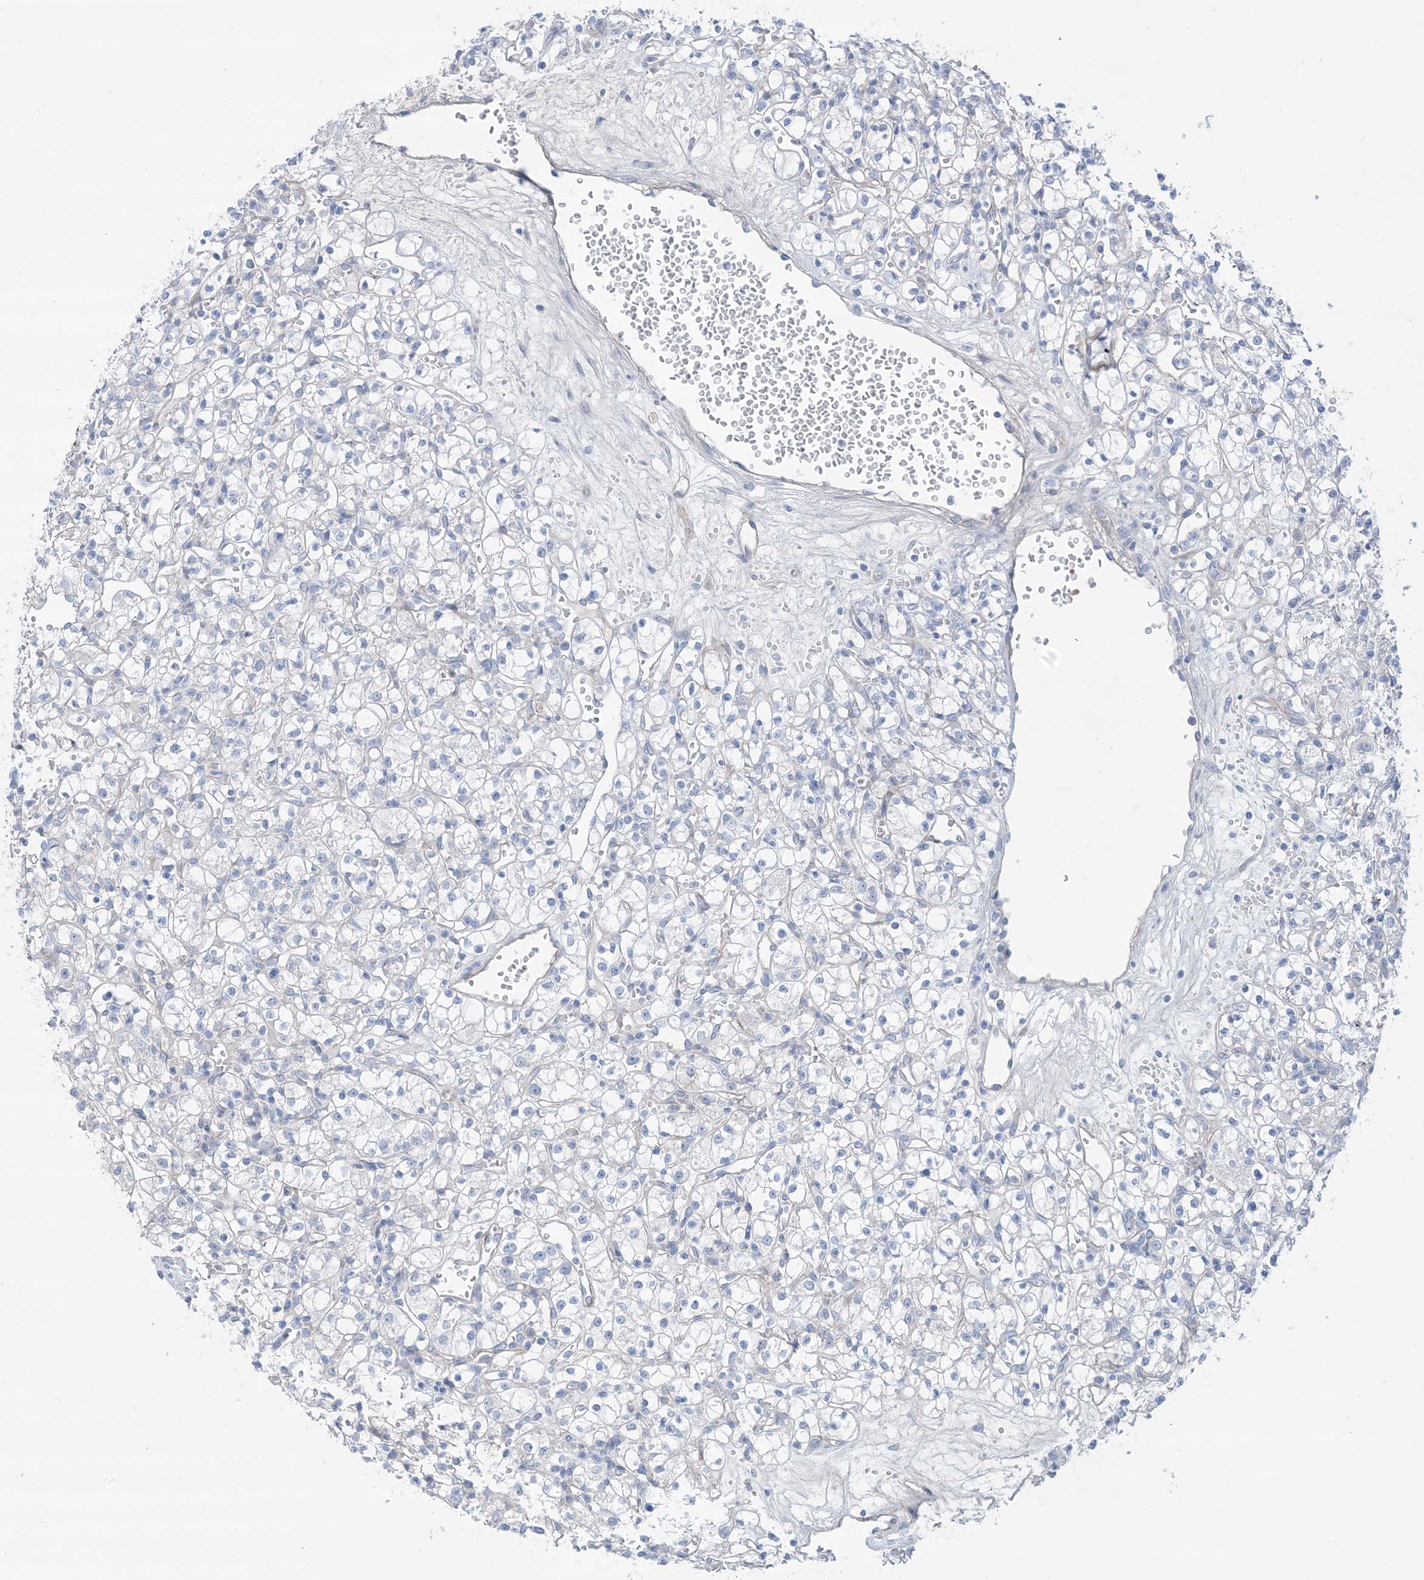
{"staining": {"intensity": "negative", "quantity": "none", "location": "none"}, "tissue": "renal cancer", "cell_type": "Tumor cells", "image_type": "cancer", "snomed": [{"axis": "morphology", "description": "Adenocarcinoma, NOS"}, {"axis": "topography", "description": "Kidney"}], "caption": "This photomicrograph is of renal cancer (adenocarcinoma) stained with immunohistochemistry (IHC) to label a protein in brown with the nuclei are counter-stained blue. There is no staining in tumor cells. Brightfield microscopy of IHC stained with DAB (3,3'-diaminobenzidine) (brown) and hematoxylin (blue), captured at high magnification.", "gene": "ATP11C", "patient": {"sex": "female", "age": 59}}